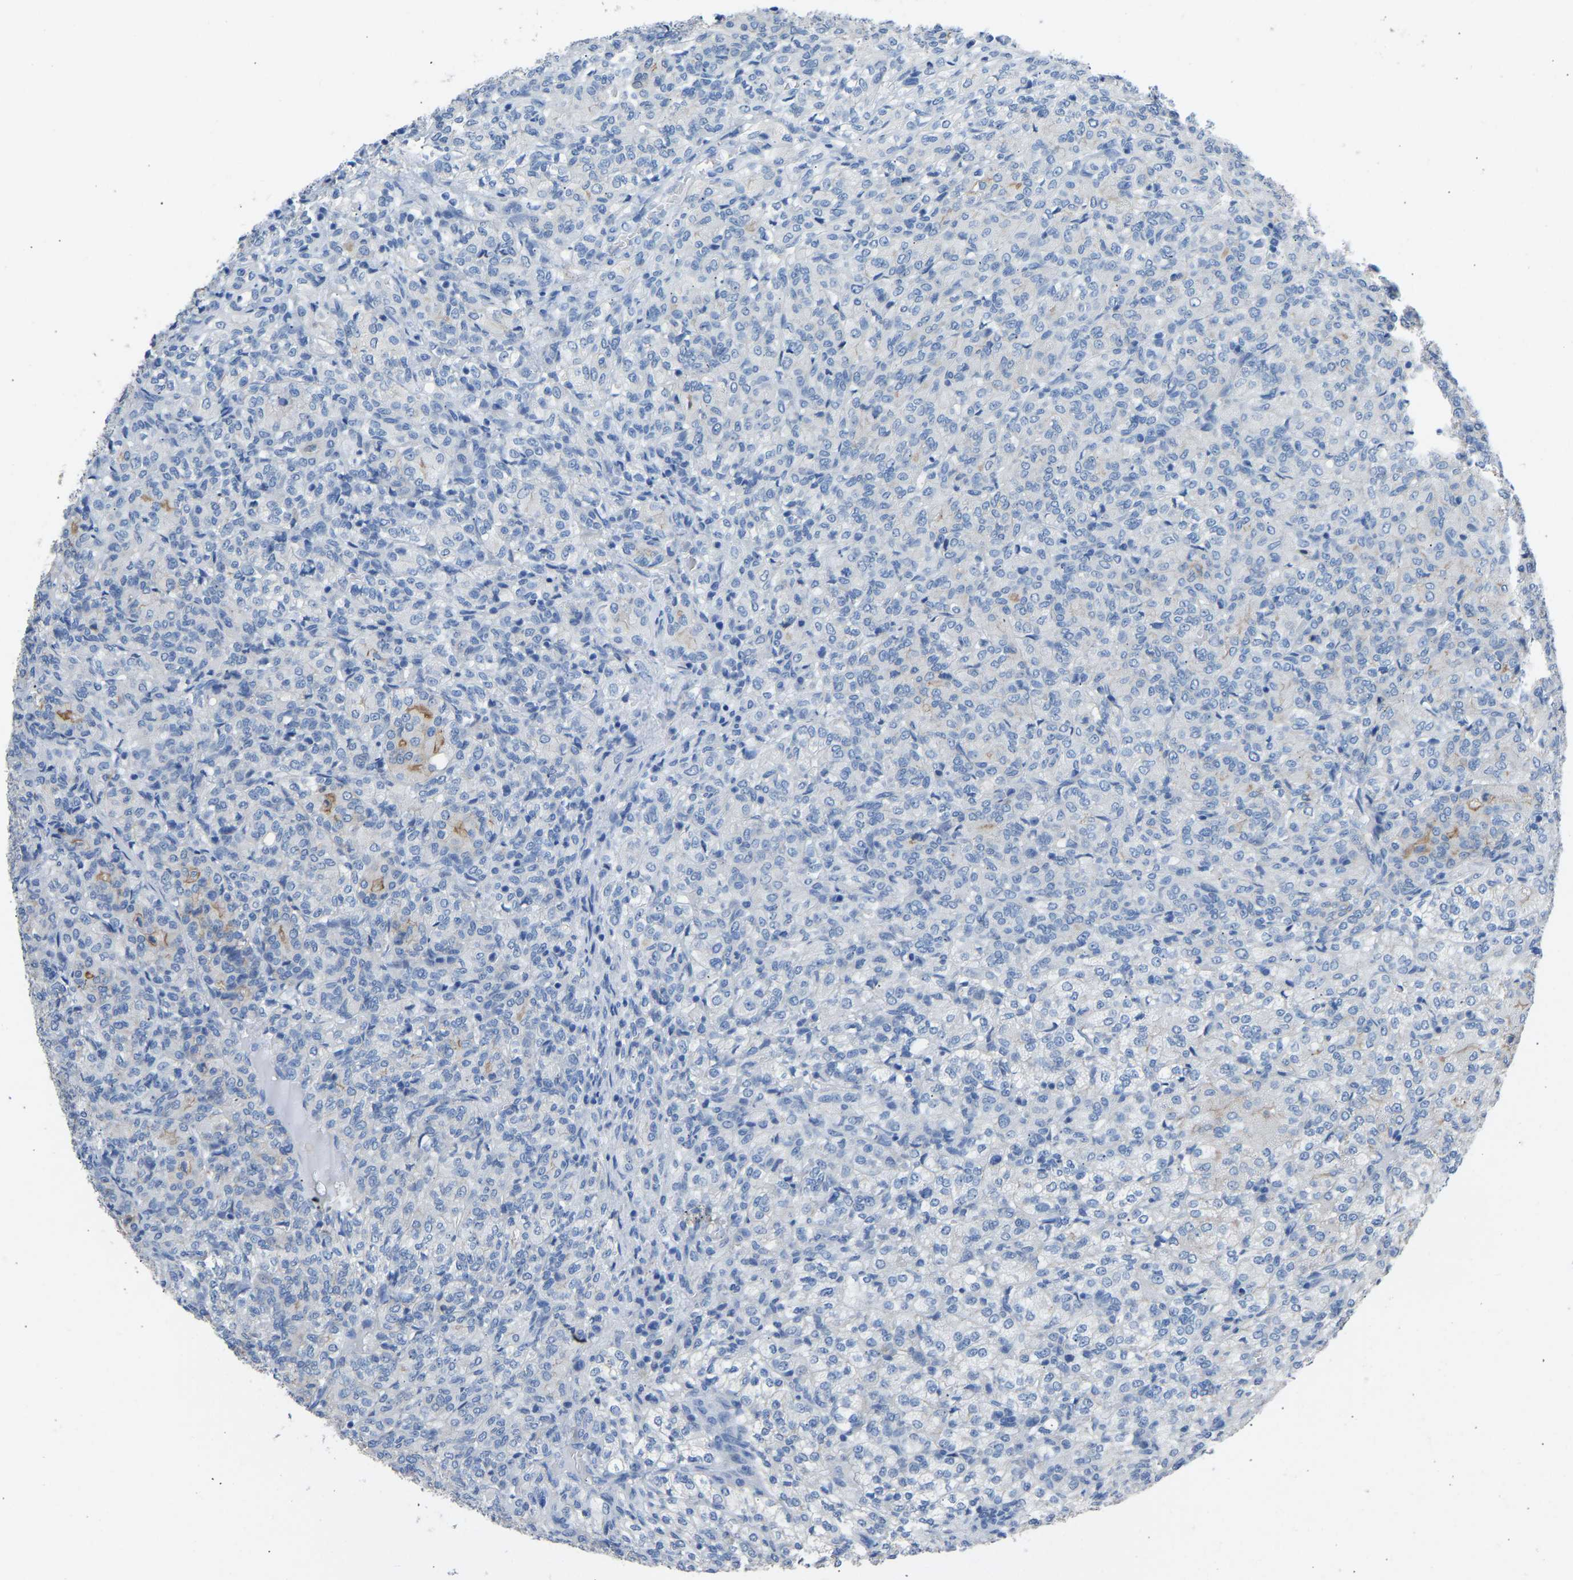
{"staining": {"intensity": "moderate", "quantity": "<25%", "location": "cytoplasmic/membranous"}, "tissue": "renal cancer", "cell_type": "Tumor cells", "image_type": "cancer", "snomed": [{"axis": "morphology", "description": "Adenocarcinoma, NOS"}, {"axis": "topography", "description": "Kidney"}], "caption": "Immunohistochemical staining of human adenocarcinoma (renal) shows low levels of moderate cytoplasmic/membranous protein expression in approximately <25% of tumor cells.", "gene": "MYH10", "patient": {"sex": "male", "age": 77}}